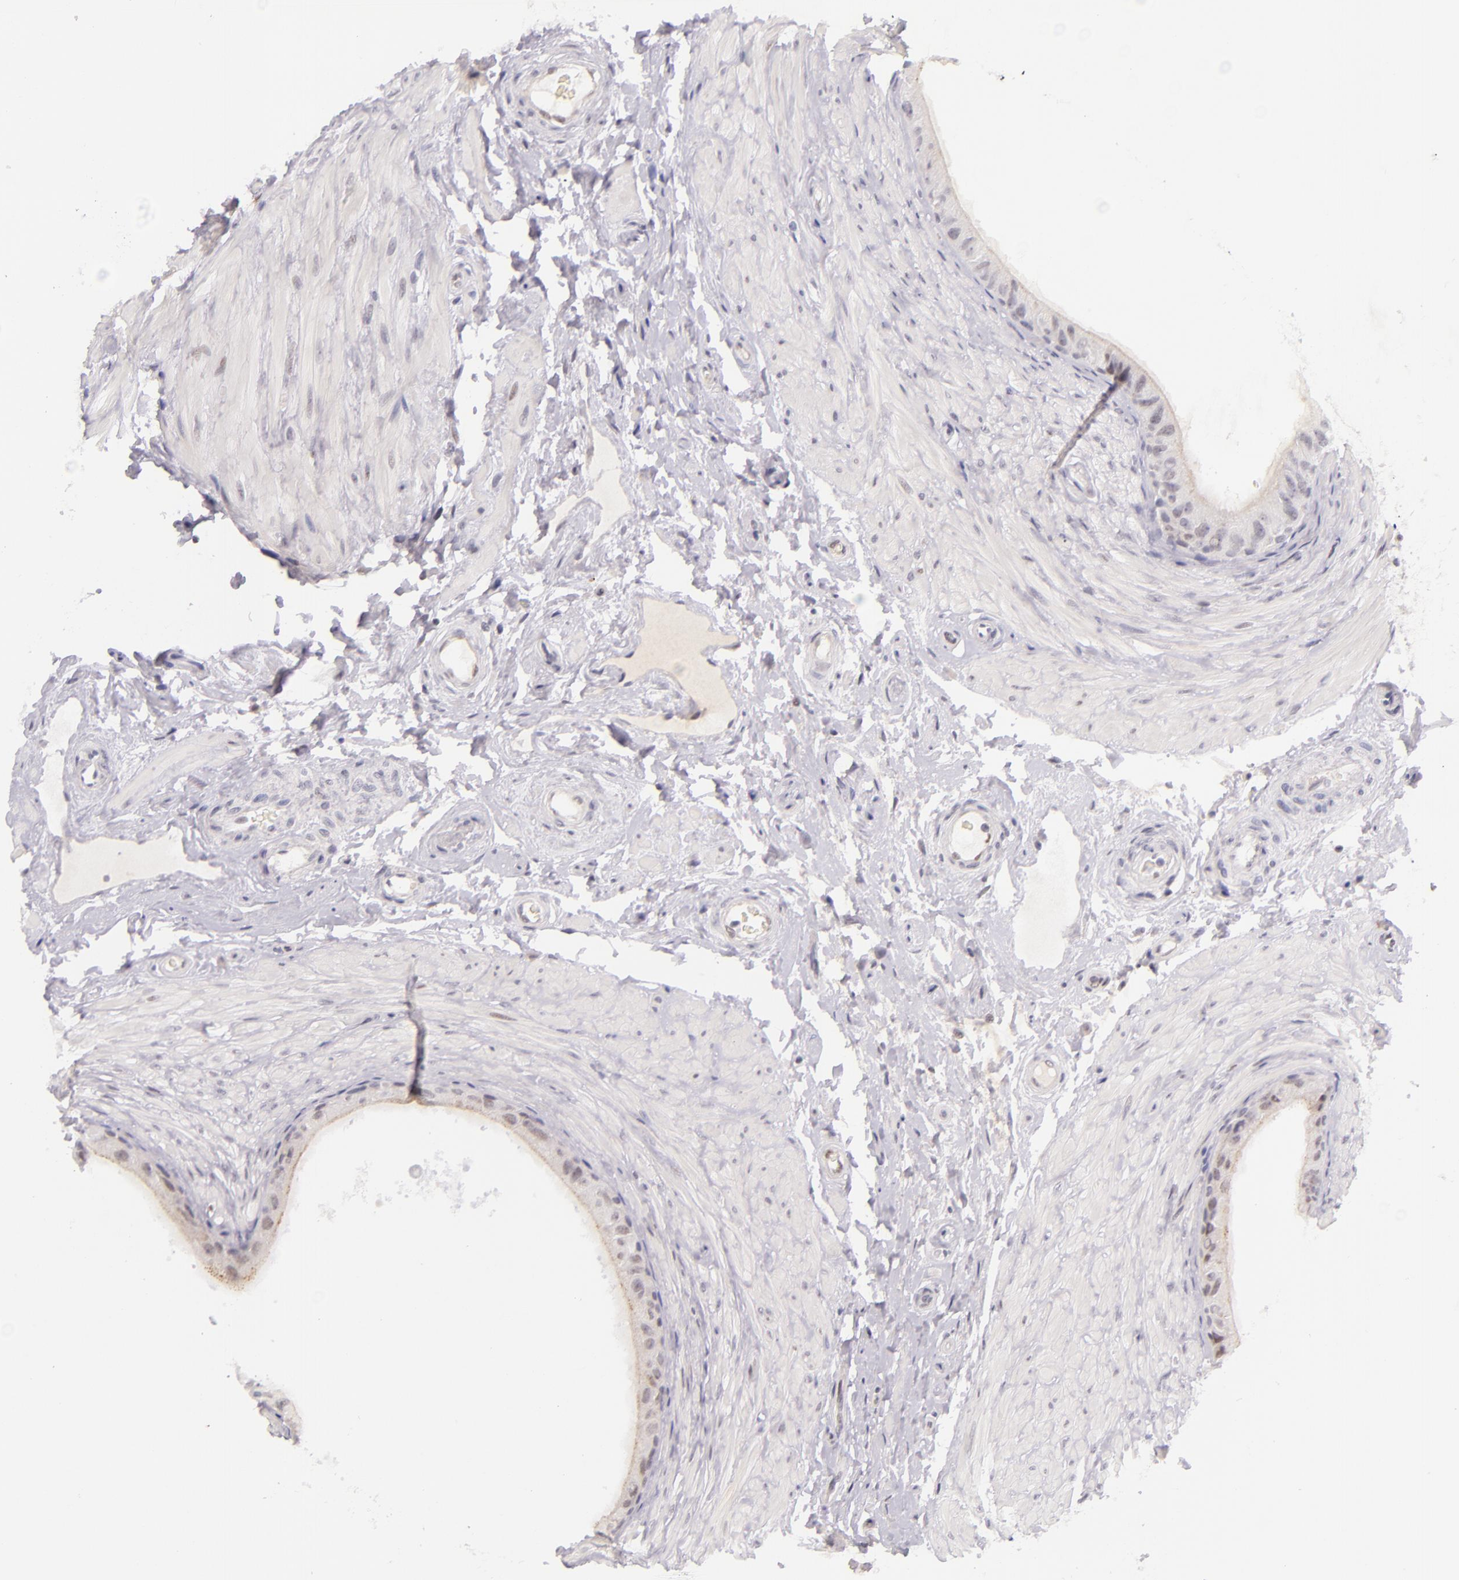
{"staining": {"intensity": "strong", "quantity": "25%-75%", "location": "cytoplasmic/membranous"}, "tissue": "epididymis", "cell_type": "Glandular cells", "image_type": "normal", "snomed": [{"axis": "morphology", "description": "Normal tissue, NOS"}, {"axis": "topography", "description": "Epididymis"}], "caption": "A histopathology image of human epididymis stained for a protein exhibits strong cytoplasmic/membranous brown staining in glandular cells. The staining is performed using DAB (3,3'-diaminobenzidine) brown chromogen to label protein expression. The nuclei are counter-stained blue using hematoxylin.", "gene": "BCL3", "patient": {"sex": "male", "age": 68}}